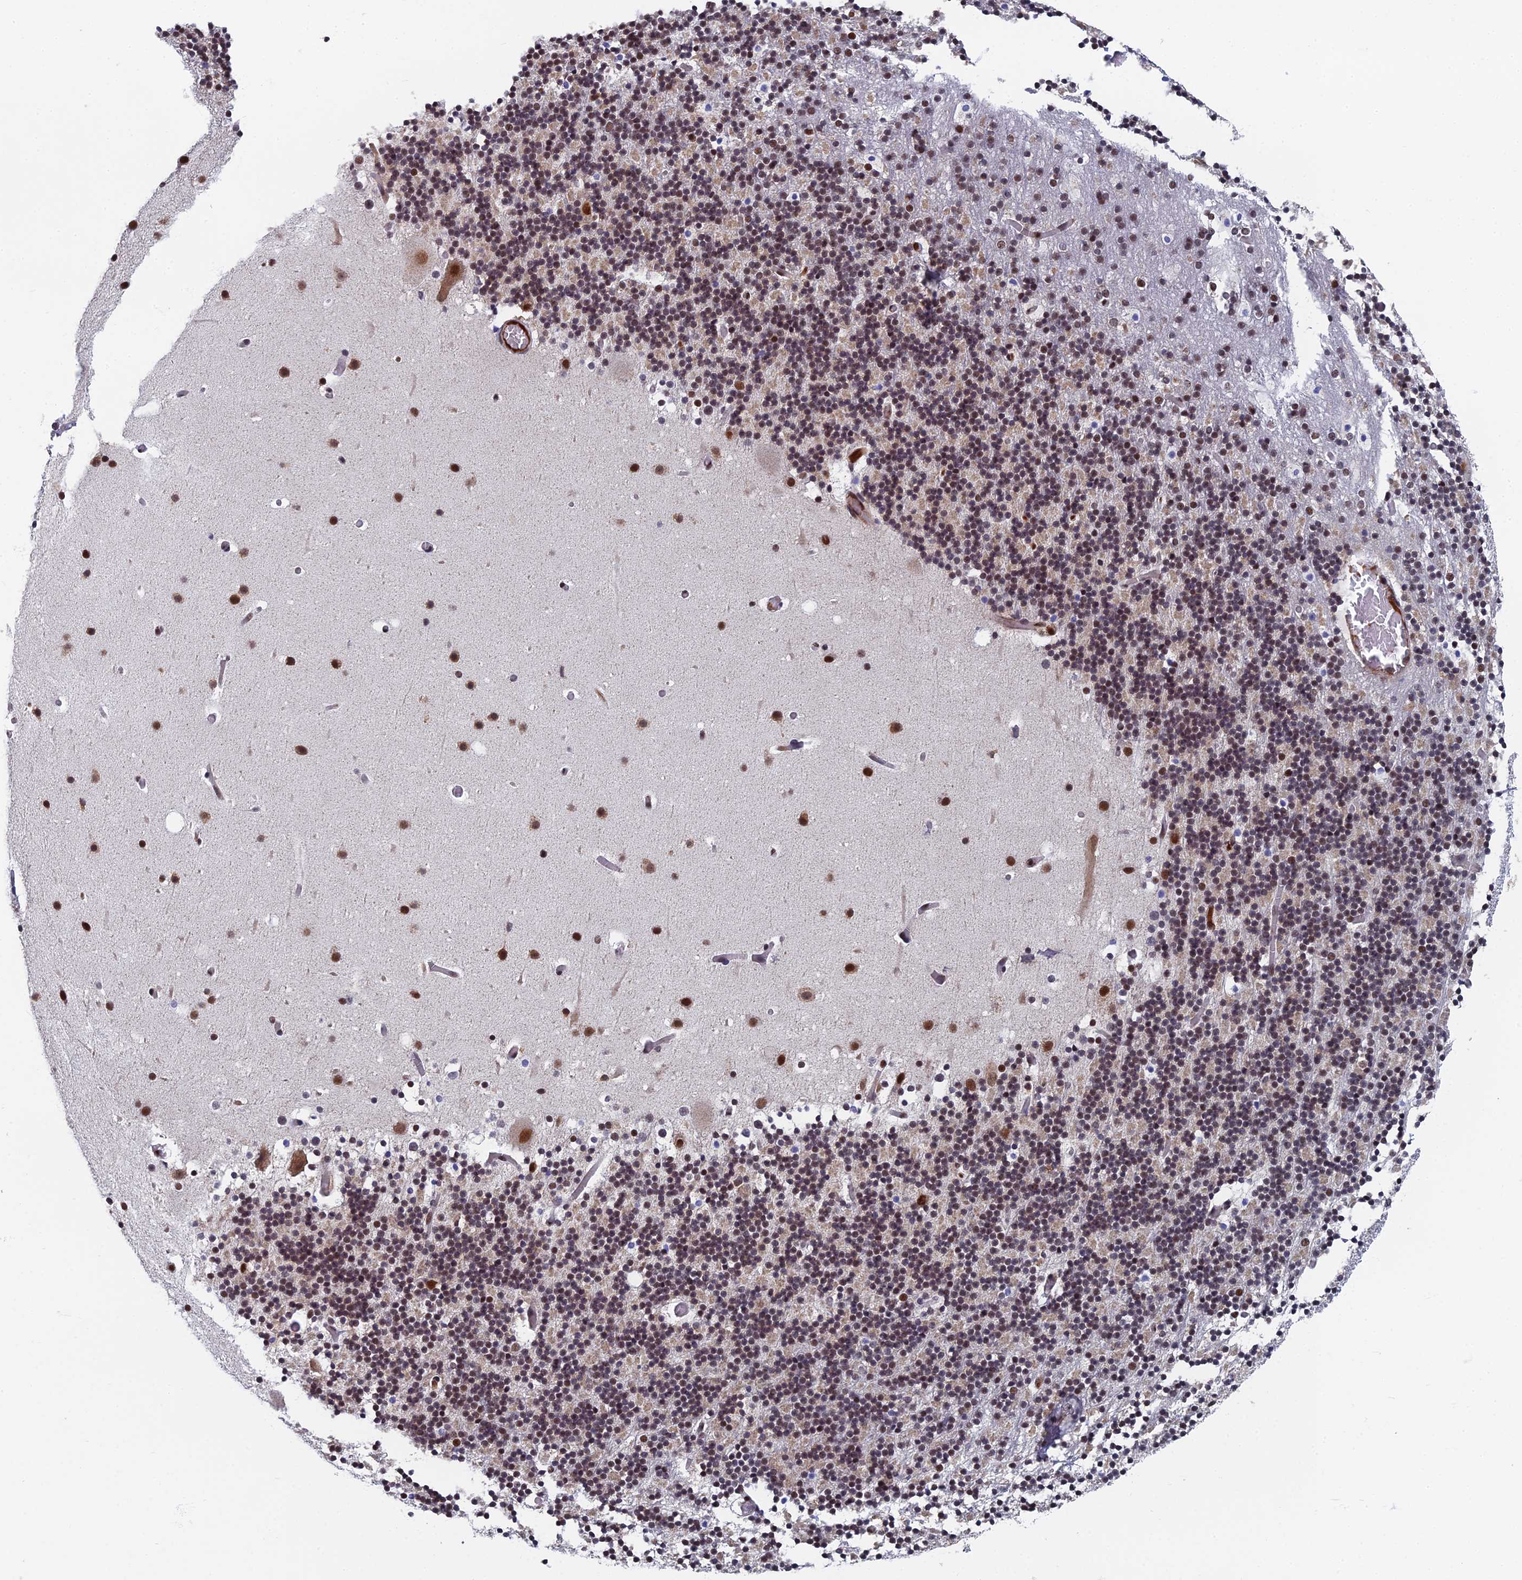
{"staining": {"intensity": "moderate", "quantity": "25%-75%", "location": "nuclear"}, "tissue": "cerebellum", "cell_type": "Cells in granular layer", "image_type": "normal", "snomed": [{"axis": "morphology", "description": "Normal tissue, NOS"}, {"axis": "topography", "description": "Cerebellum"}], "caption": "Approximately 25%-75% of cells in granular layer in benign human cerebellum show moderate nuclear protein positivity as visualized by brown immunohistochemical staining.", "gene": "TAF13", "patient": {"sex": "male", "age": 57}}